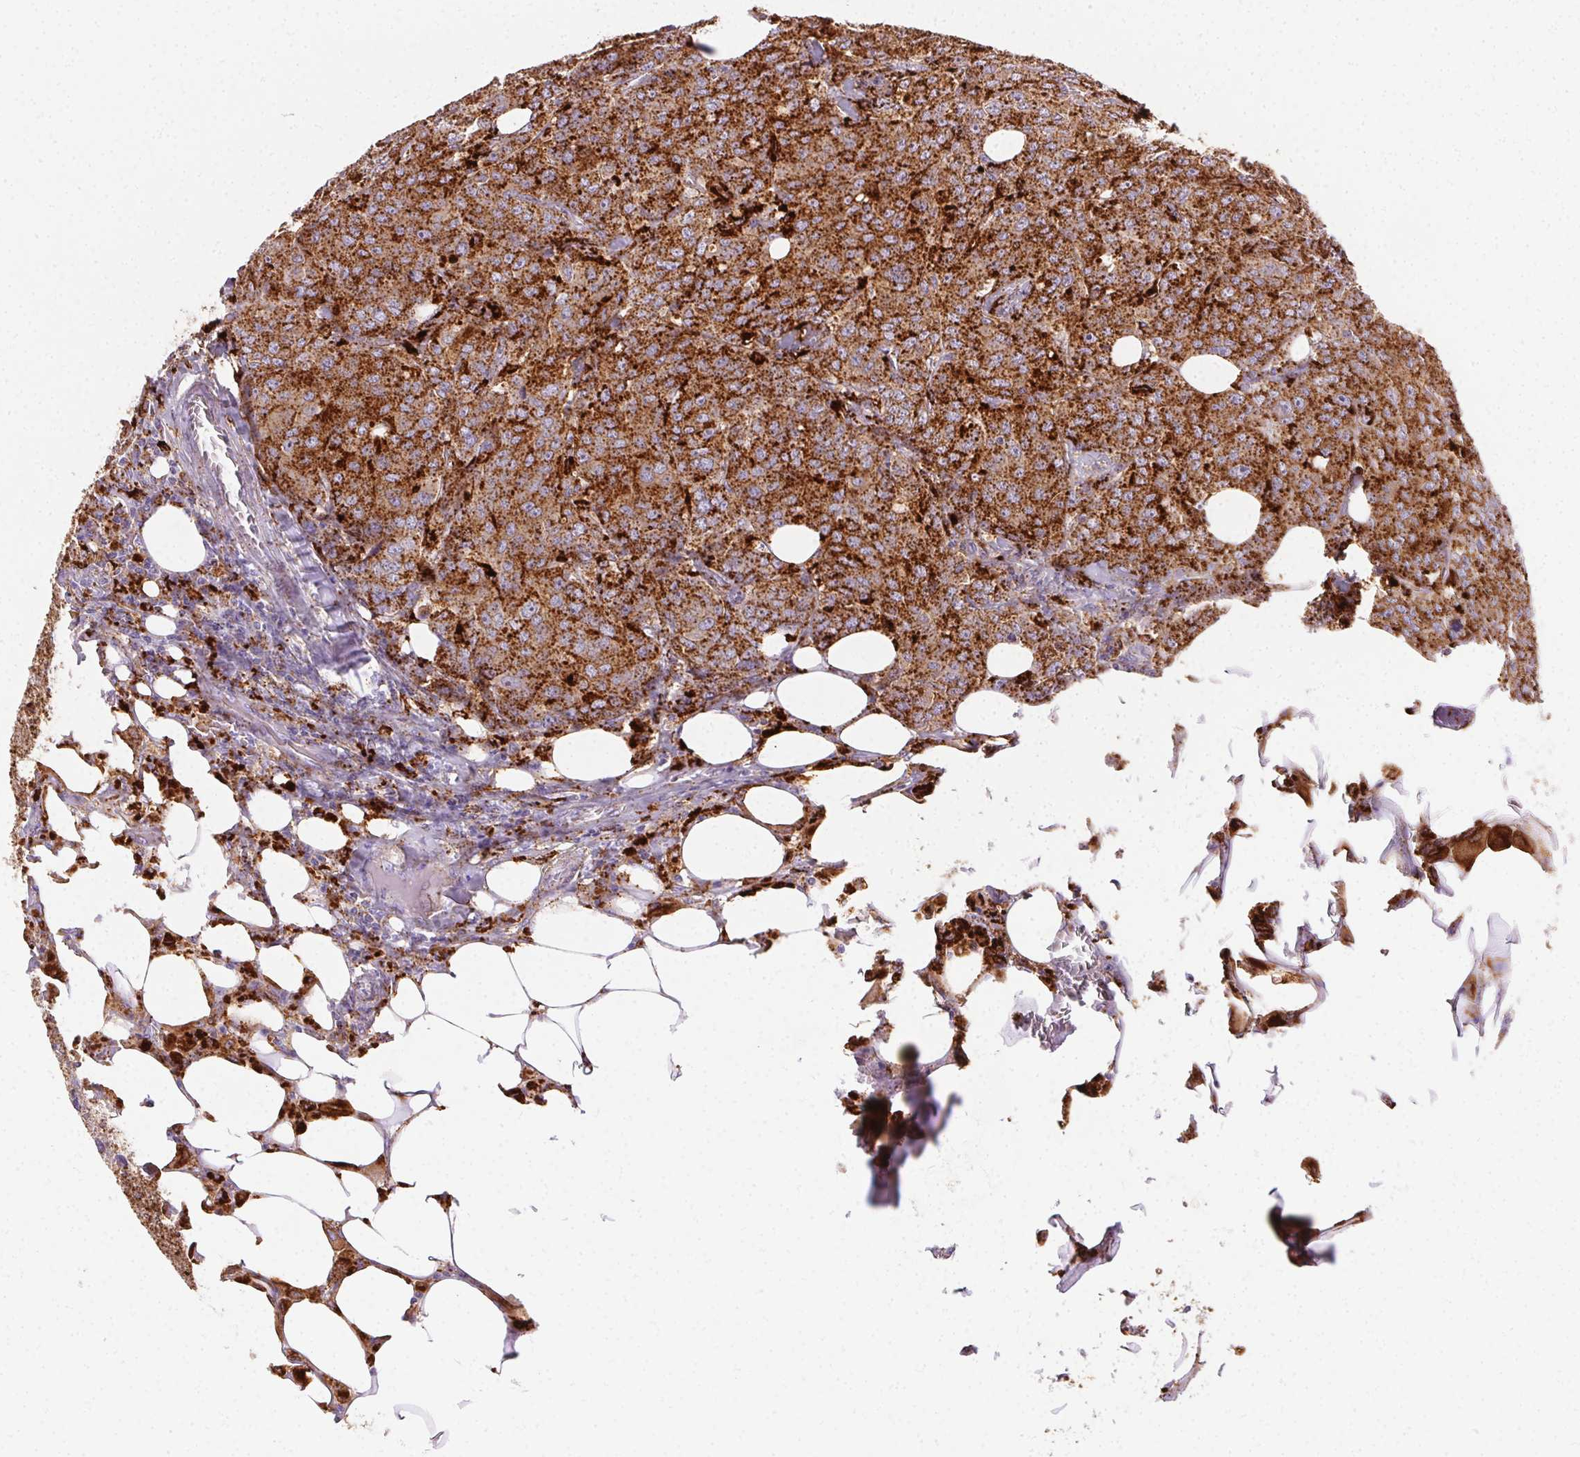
{"staining": {"intensity": "strong", "quantity": ">75%", "location": "cytoplasmic/membranous"}, "tissue": "breast cancer", "cell_type": "Tumor cells", "image_type": "cancer", "snomed": [{"axis": "morphology", "description": "Duct carcinoma"}, {"axis": "topography", "description": "Breast"}], "caption": "IHC image of human breast cancer (invasive ductal carcinoma) stained for a protein (brown), which demonstrates high levels of strong cytoplasmic/membranous positivity in approximately >75% of tumor cells.", "gene": "SCPEP1", "patient": {"sex": "female", "age": 43}}